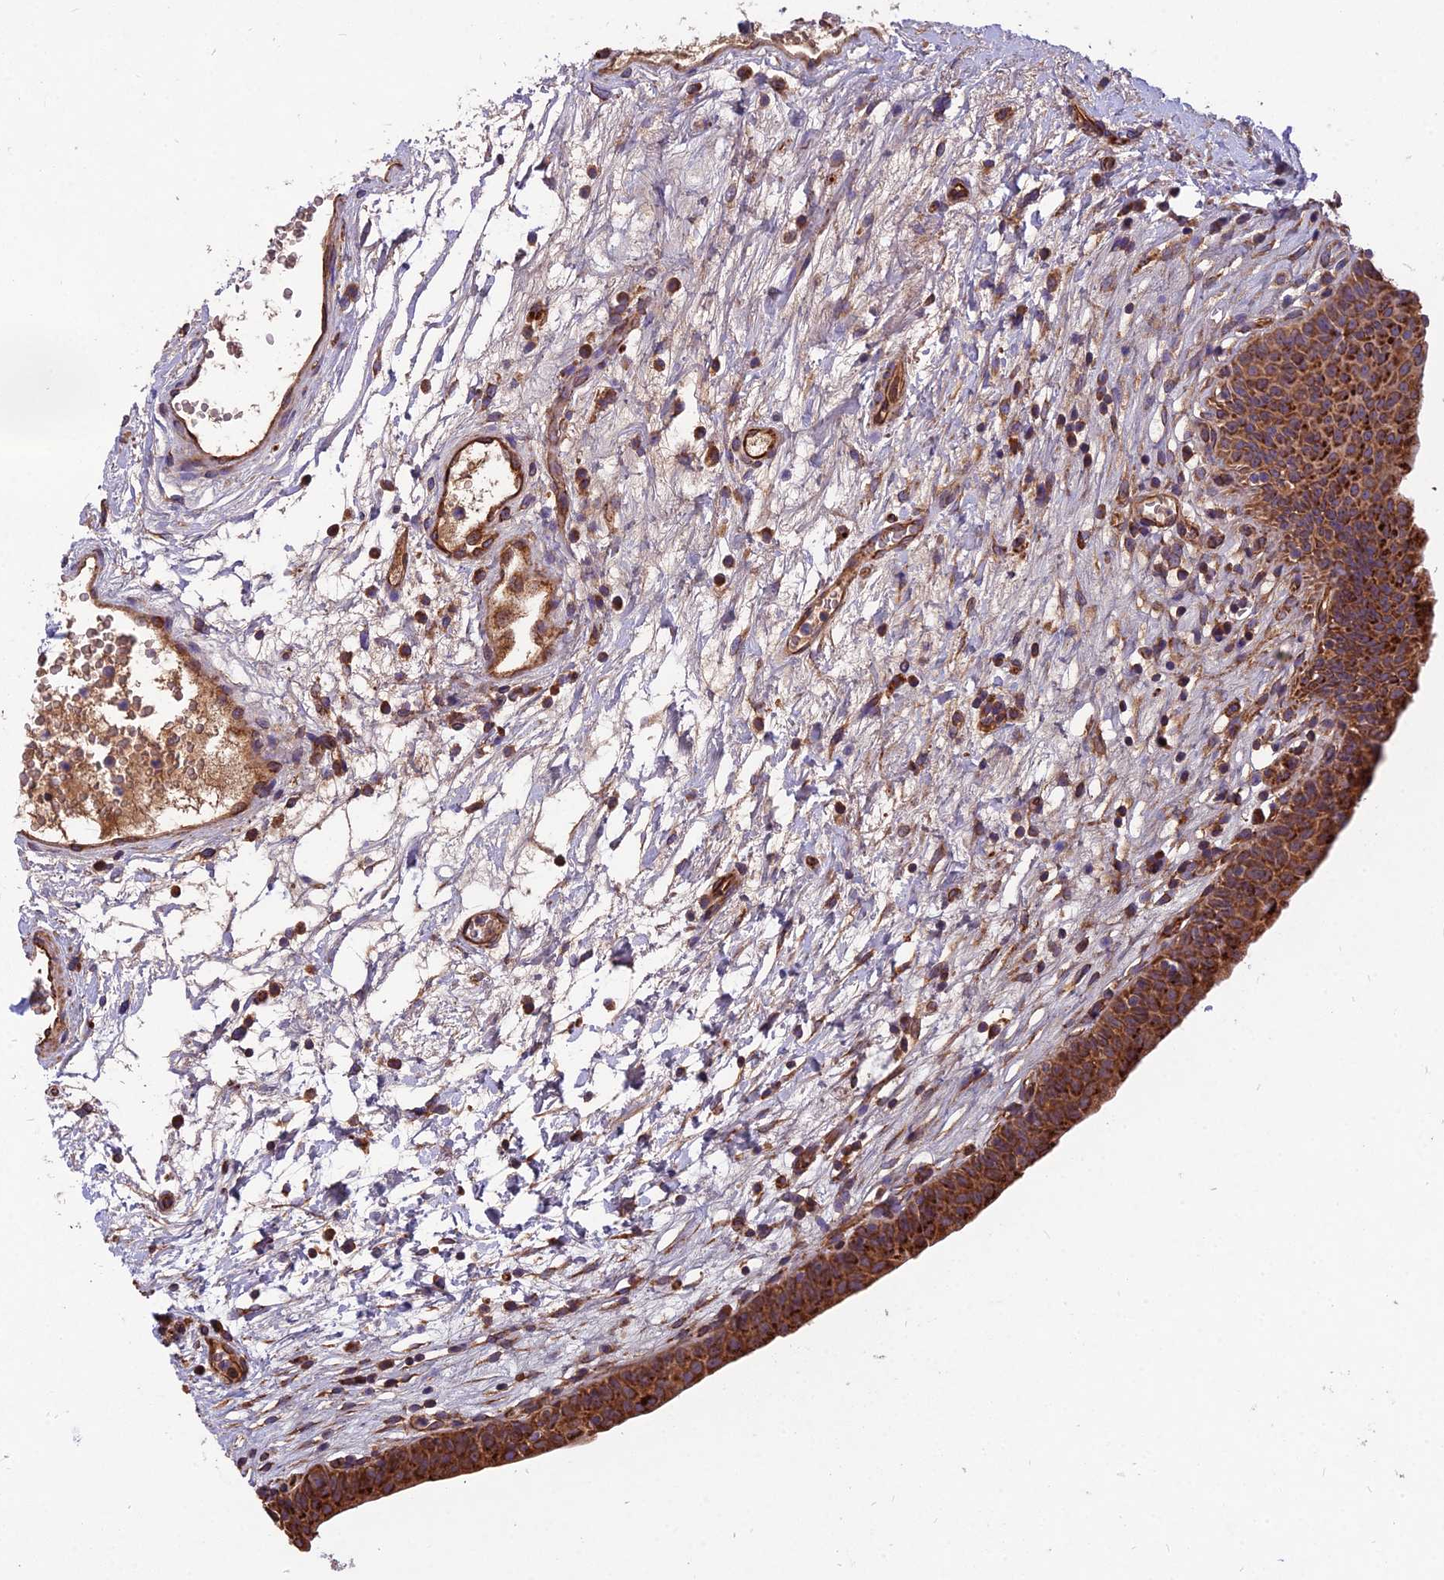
{"staining": {"intensity": "strong", "quantity": ">75%", "location": "cytoplasmic/membranous"}, "tissue": "urinary bladder", "cell_type": "Urothelial cells", "image_type": "normal", "snomed": [{"axis": "morphology", "description": "Normal tissue, NOS"}, {"axis": "topography", "description": "Urinary bladder"}], "caption": "The image displays staining of benign urinary bladder, revealing strong cytoplasmic/membranous protein staining (brown color) within urothelial cells.", "gene": "SPDL1", "patient": {"sex": "male", "age": 83}}